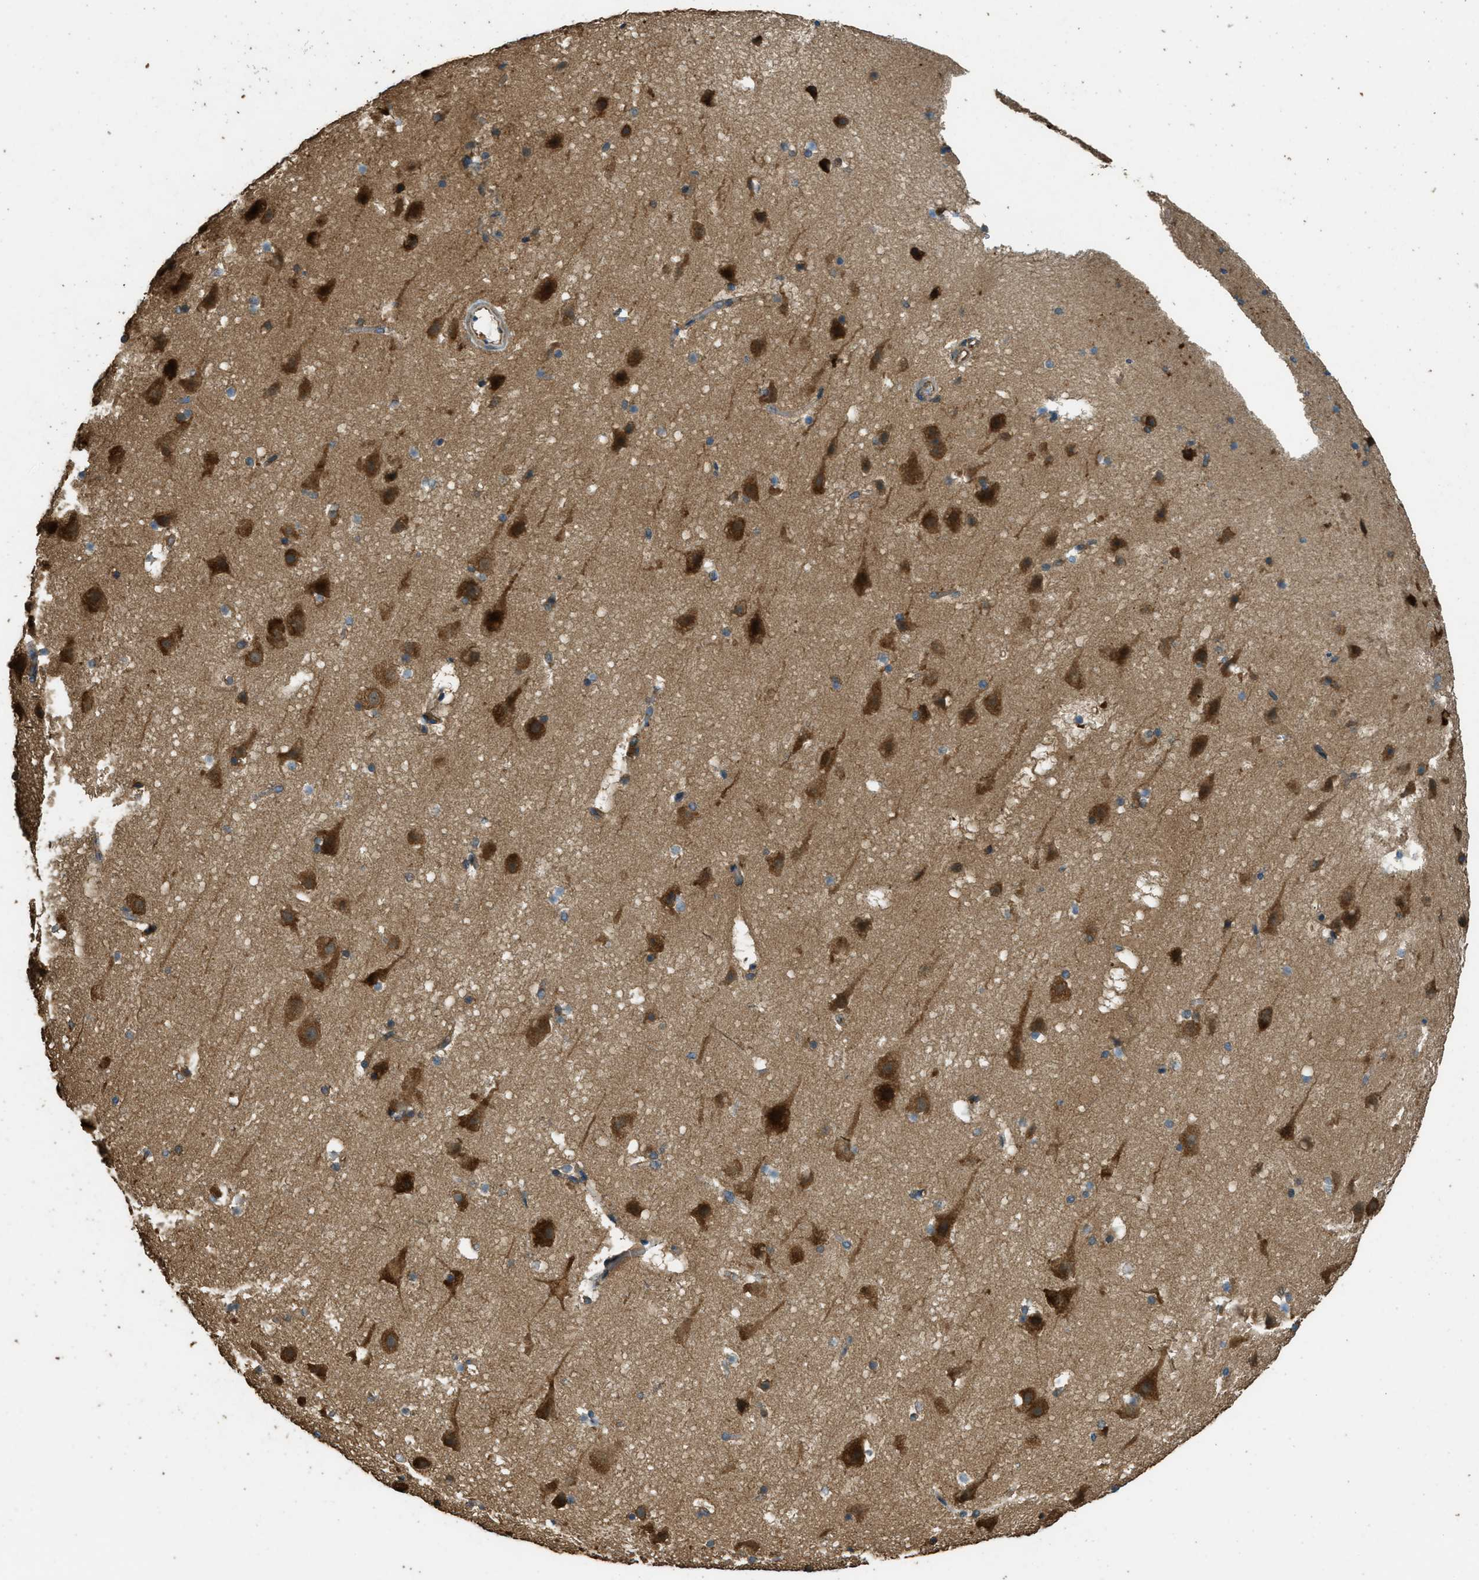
{"staining": {"intensity": "moderate", "quantity": ">75%", "location": "cytoplasmic/membranous"}, "tissue": "cerebral cortex", "cell_type": "Endothelial cells", "image_type": "normal", "snomed": [{"axis": "morphology", "description": "Normal tissue, NOS"}, {"axis": "topography", "description": "Cerebral cortex"}], "caption": "Immunohistochemical staining of benign cerebral cortex demonstrates medium levels of moderate cytoplasmic/membranous staining in about >75% of endothelial cells. (DAB IHC, brown staining for protein, blue staining for nuclei).", "gene": "MARS1", "patient": {"sex": "male", "age": 45}}